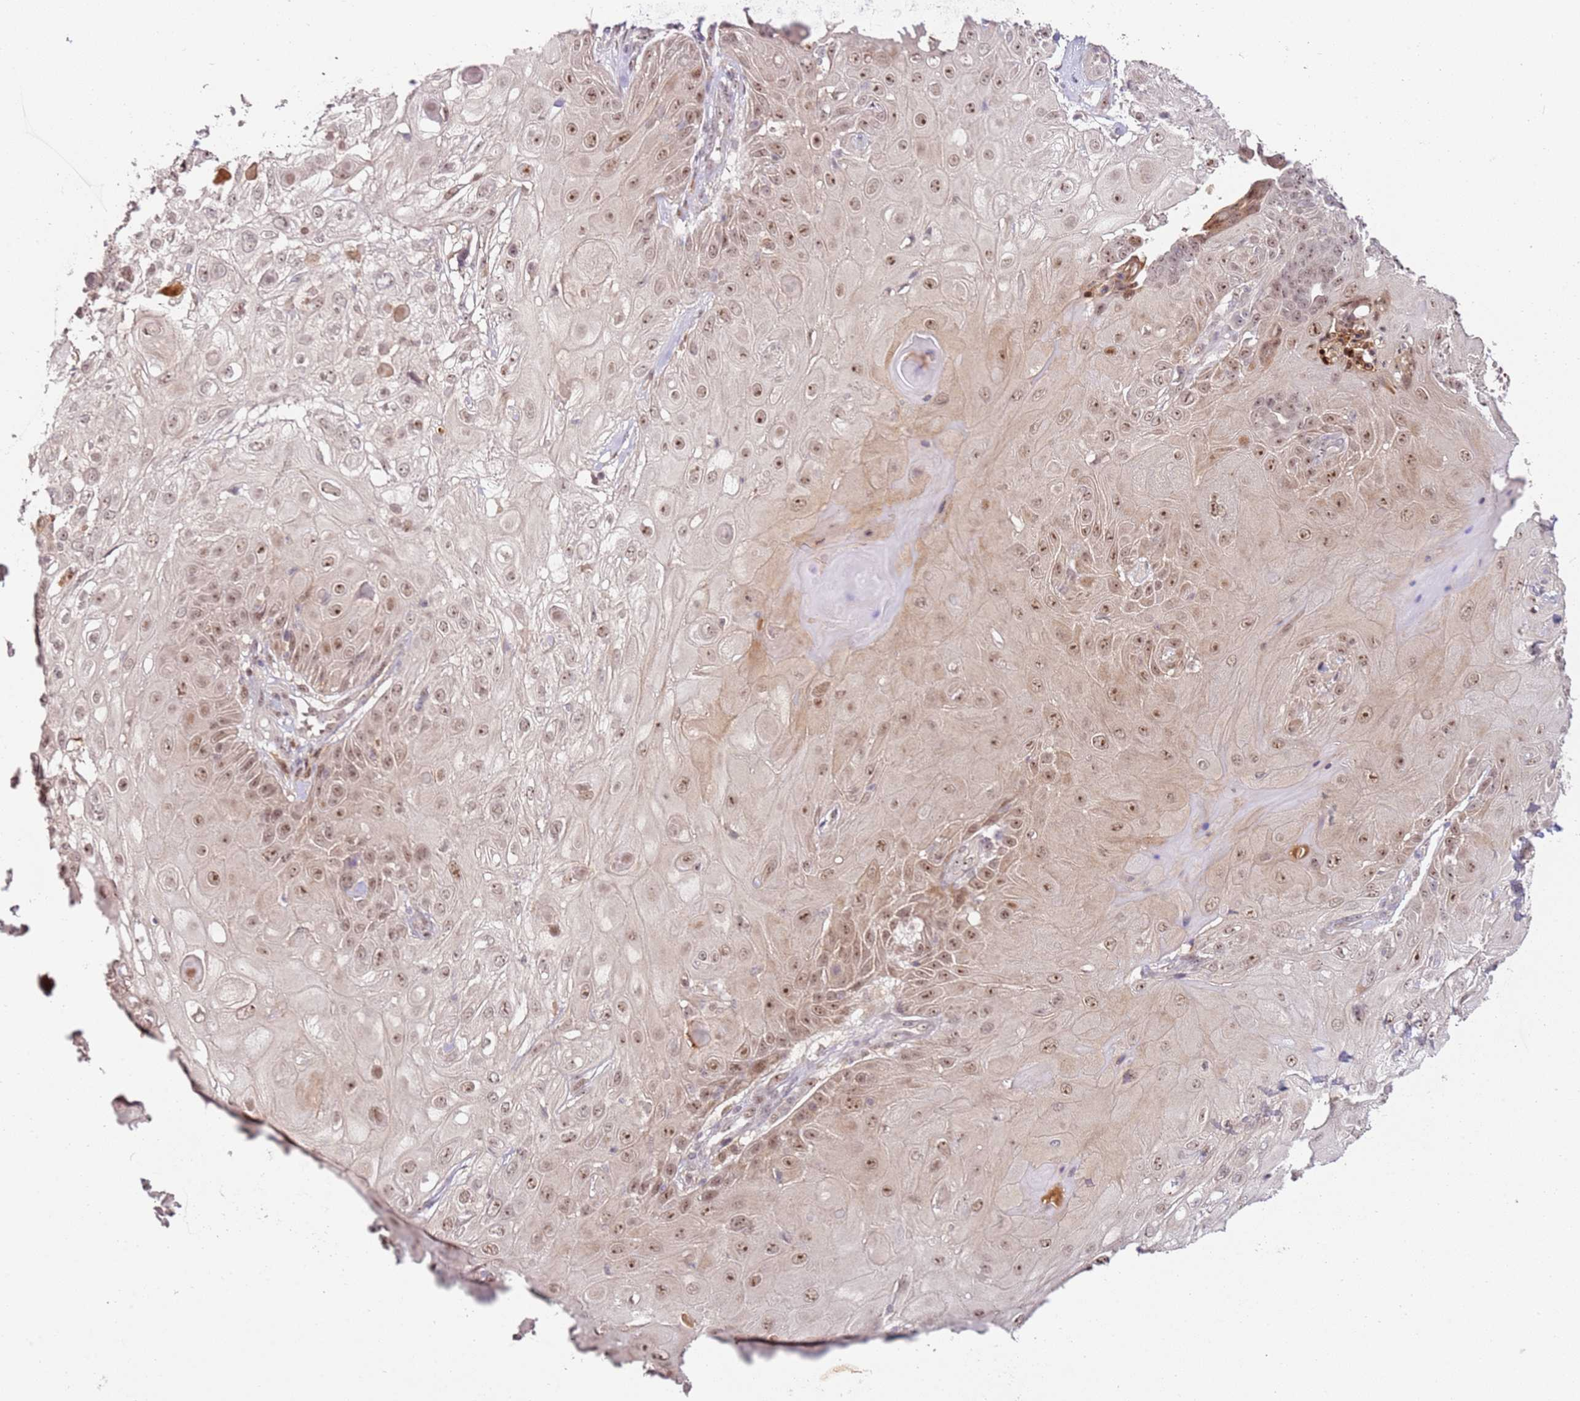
{"staining": {"intensity": "weak", "quantity": ">75%", "location": "nuclear"}, "tissue": "skin cancer", "cell_type": "Tumor cells", "image_type": "cancer", "snomed": [{"axis": "morphology", "description": "Normal tissue, NOS"}, {"axis": "morphology", "description": "Squamous cell carcinoma, NOS"}, {"axis": "topography", "description": "Skin"}, {"axis": "topography", "description": "Cartilage tissue"}], "caption": "Skin cancer (squamous cell carcinoma) was stained to show a protein in brown. There is low levels of weak nuclear expression in about >75% of tumor cells.", "gene": "LGALSL", "patient": {"sex": "female", "age": 79}}